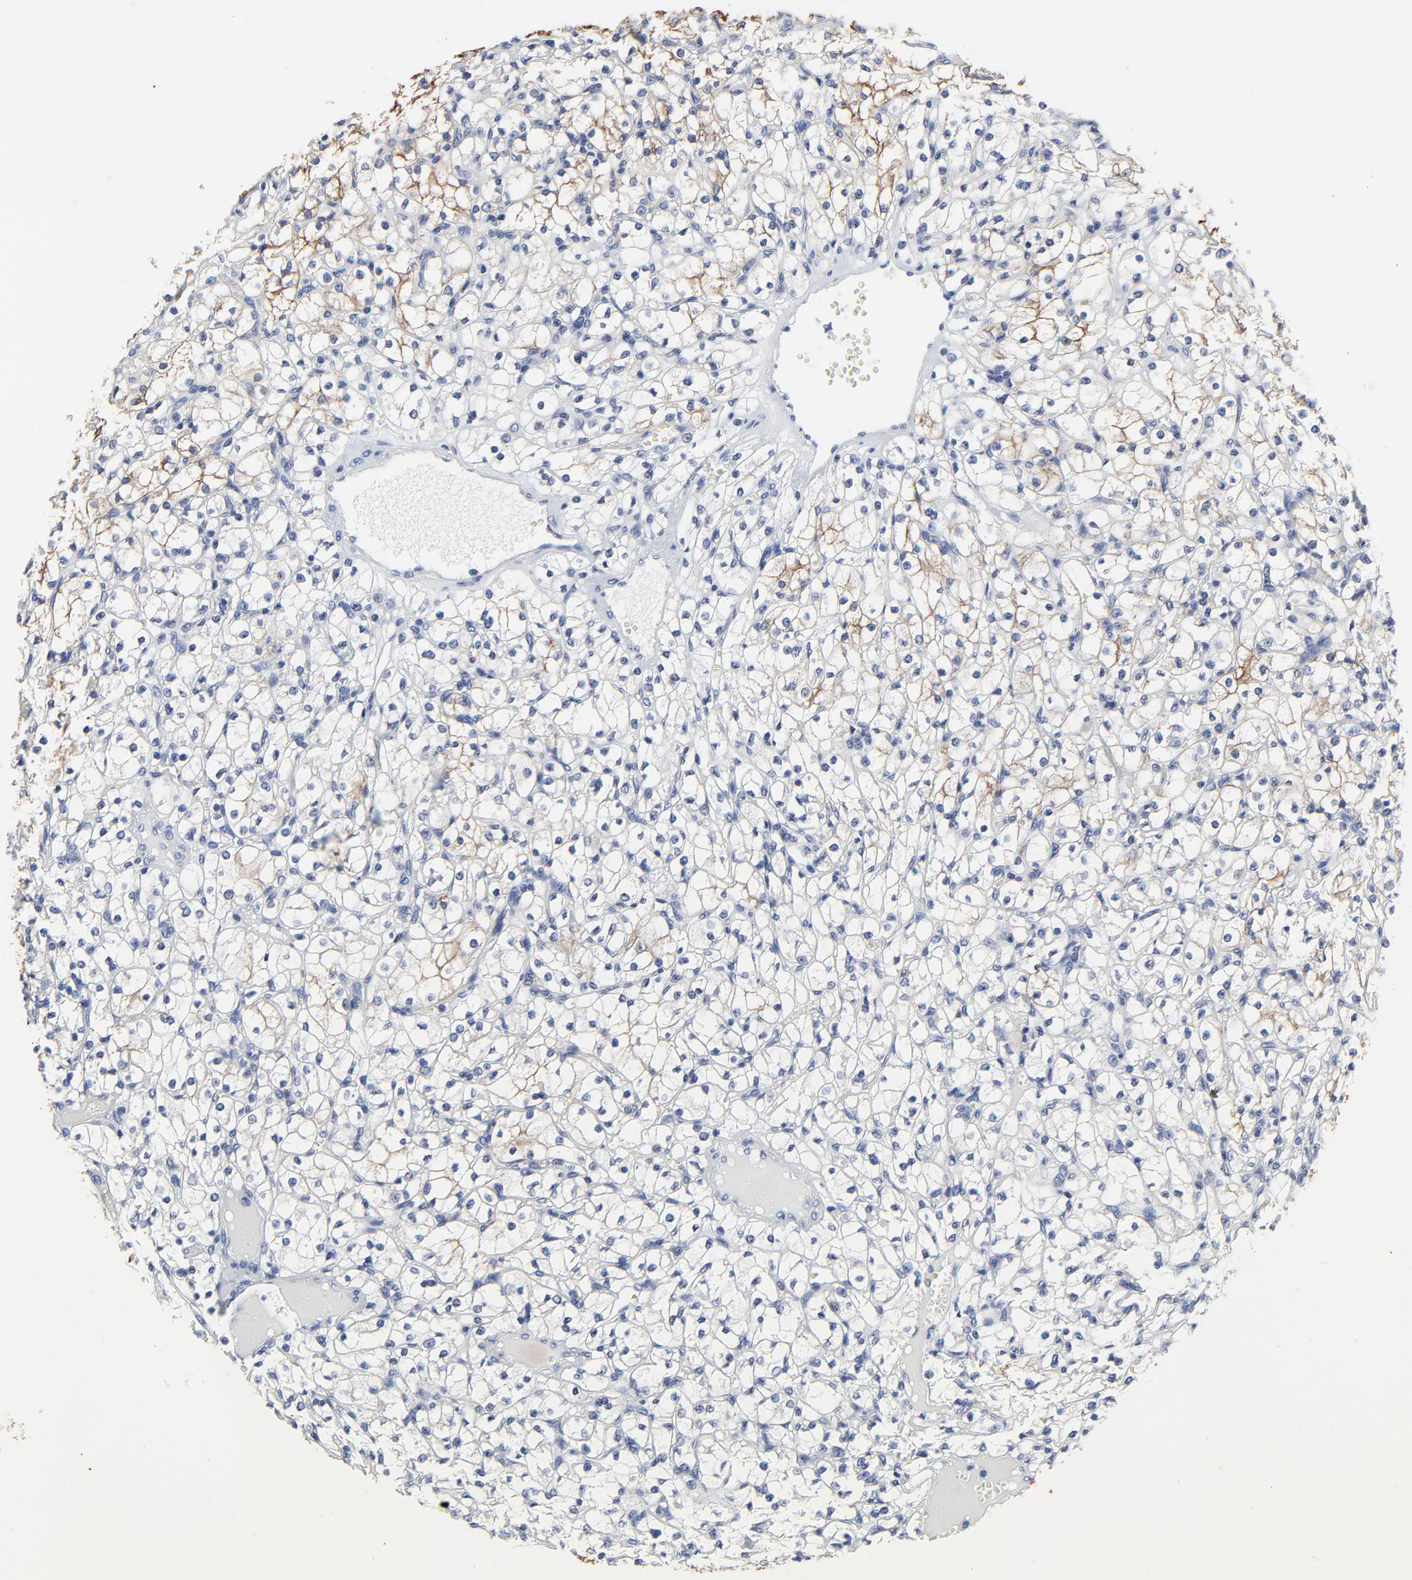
{"staining": {"intensity": "weak", "quantity": "<25%", "location": "cytoplasmic/membranous"}, "tissue": "renal cancer", "cell_type": "Tumor cells", "image_type": "cancer", "snomed": [{"axis": "morphology", "description": "Adenocarcinoma, NOS"}, {"axis": "topography", "description": "Kidney"}], "caption": "Micrograph shows no protein expression in tumor cells of adenocarcinoma (renal) tissue.", "gene": "LNX1", "patient": {"sex": "male", "age": 61}}